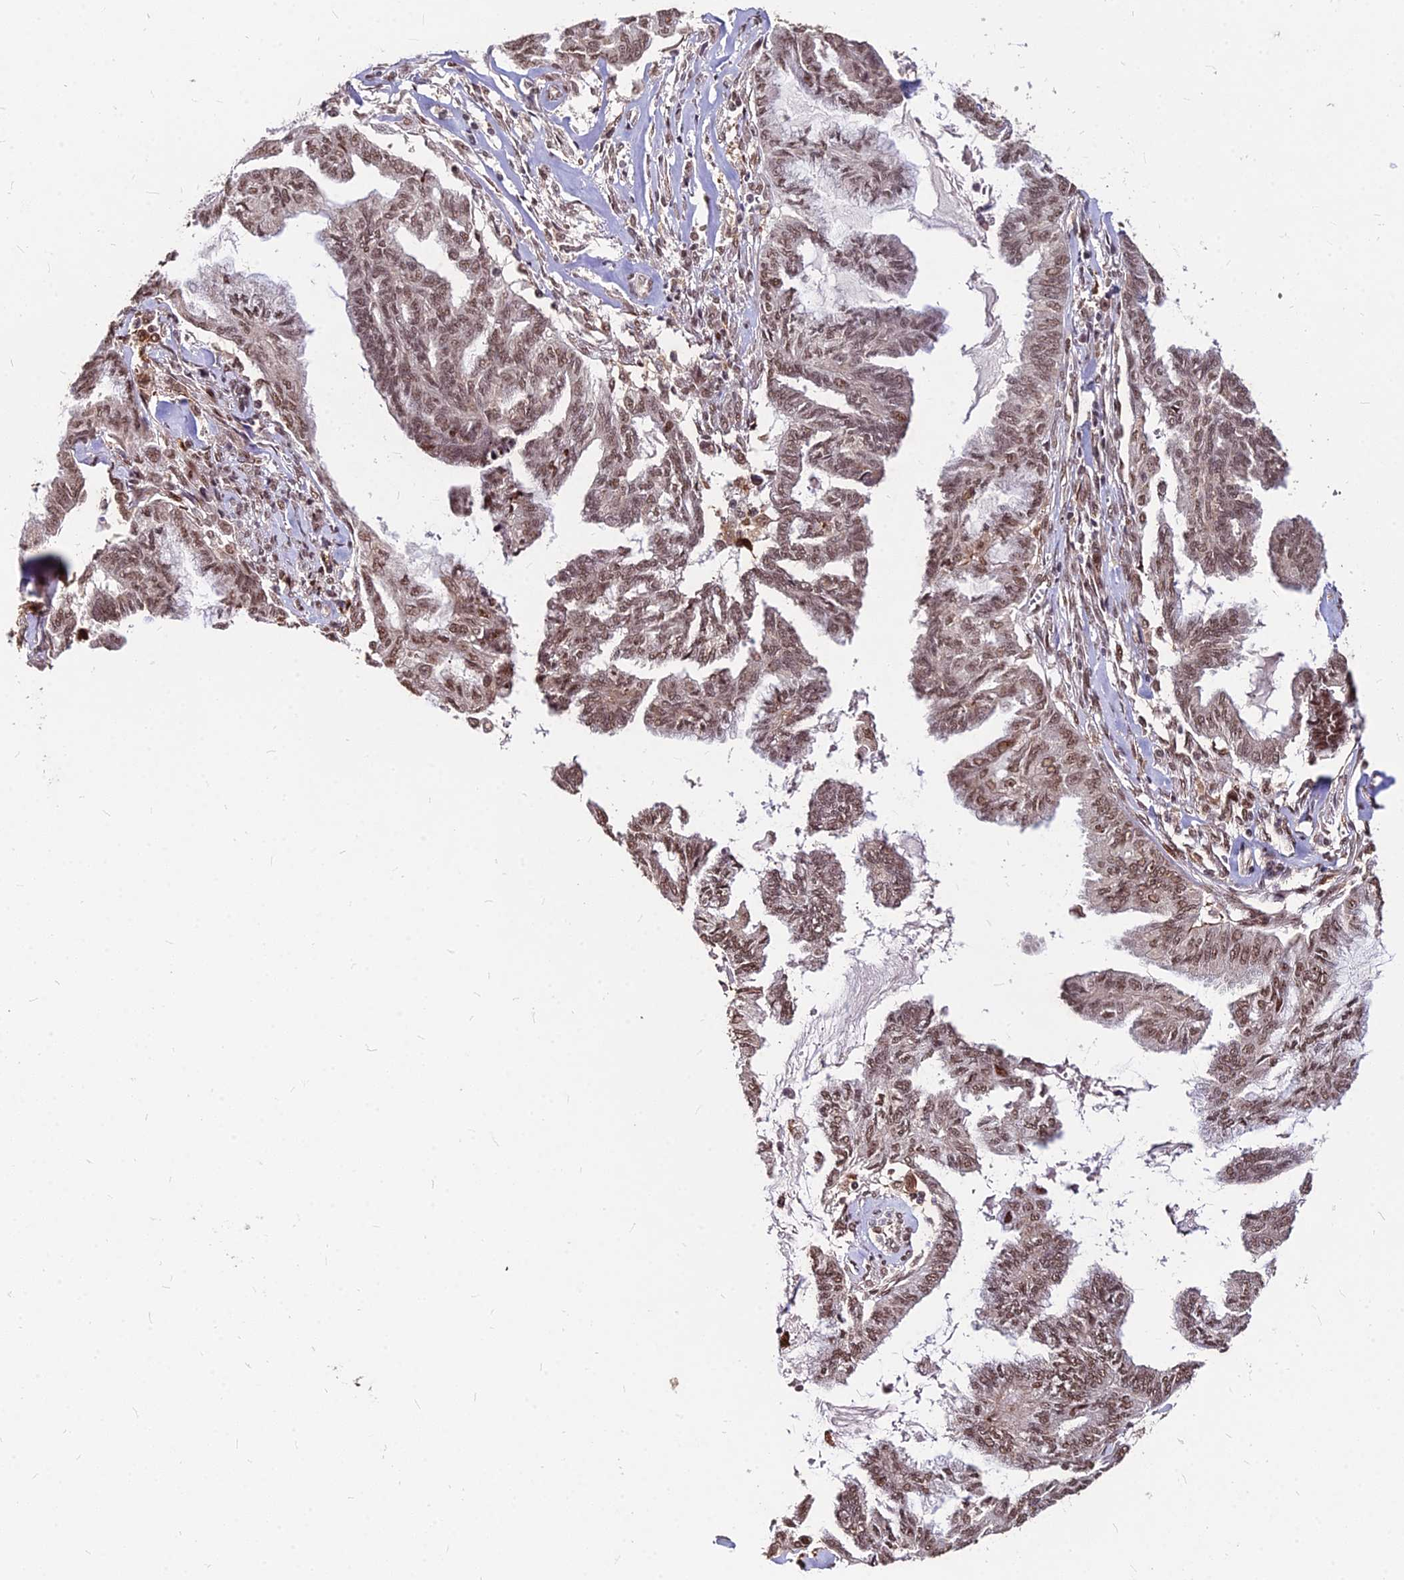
{"staining": {"intensity": "moderate", "quantity": ">75%", "location": "nuclear"}, "tissue": "endometrial cancer", "cell_type": "Tumor cells", "image_type": "cancer", "snomed": [{"axis": "morphology", "description": "Adenocarcinoma, NOS"}, {"axis": "topography", "description": "Endometrium"}], "caption": "An immunohistochemistry micrograph of neoplastic tissue is shown. Protein staining in brown highlights moderate nuclear positivity in endometrial adenocarcinoma within tumor cells. (DAB IHC with brightfield microscopy, high magnification).", "gene": "ZBED4", "patient": {"sex": "female", "age": 86}}